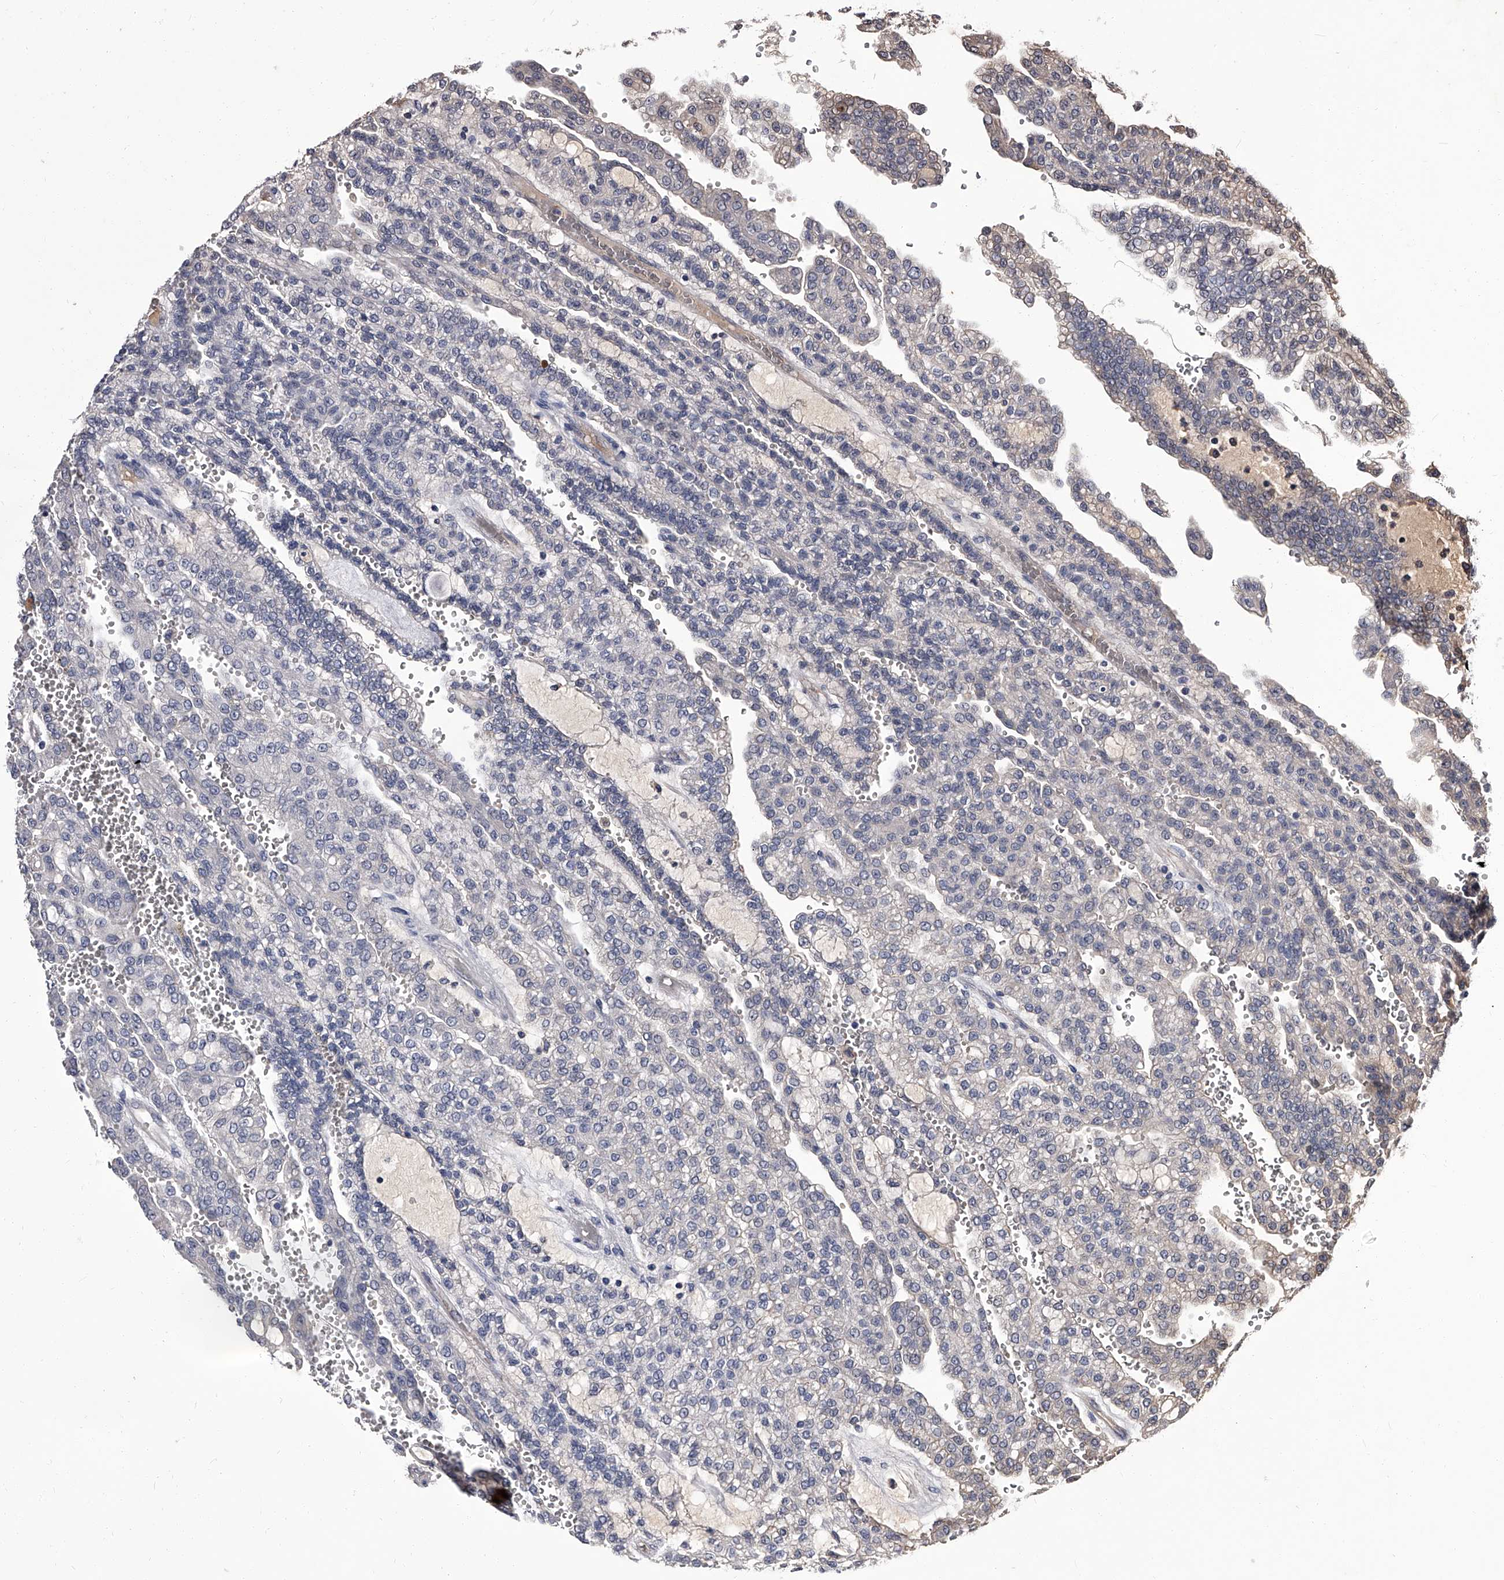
{"staining": {"intensity": "negative", "quantity": "none", "location": "none"}, "tissue": "renal cancer", "cell_type": "Tumor cells", "image_type": "cancer", "snomed": [{"axis": "morphology", "description": "Adenocarcinoma, NOS"}, {"axis": "topography", "description": "Kidney"}], "caption": "The immunohistochemistry image has no significant expression in tumor cells of renal adenocarcinoma tissue.", "gene": "SLC18B1", "patient": {"sex": "male", "age": 63}}